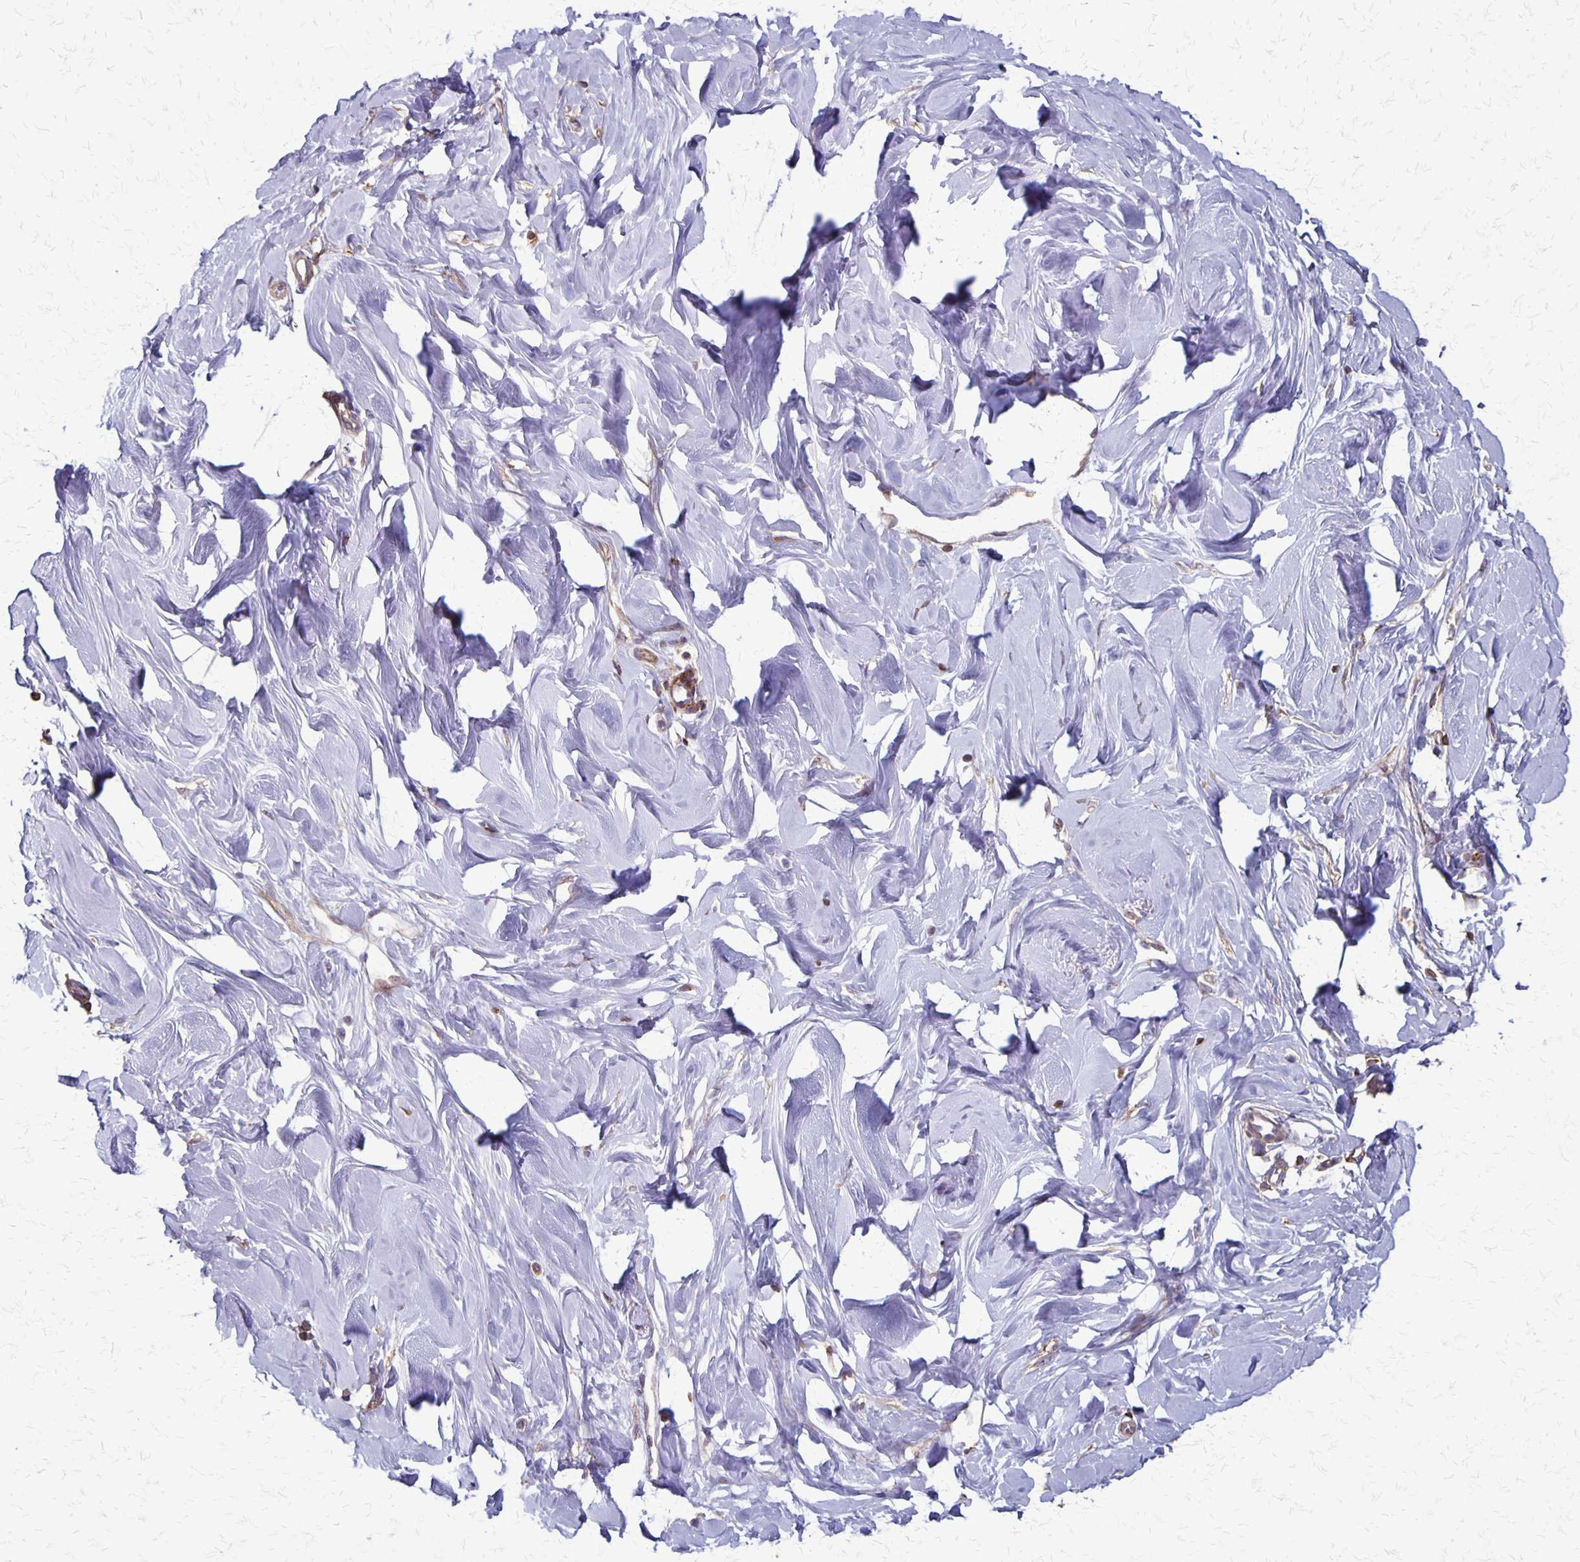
{"staining": {"intensity": "negative", "quantity": "none", "location": "none"}, "tissue": "breast", "cell_type": "Adipocytes", "image_type": "normal", "snomed": [{"axis": "morphology", "description": "Normal tissue, NOS"}, {"axis": "topography", "description": "Breast"}], "caption": "High power microscopy histopathology image of an IHC micrograph of unremarkable breast, revealing no significant expression in adipocytes. Nuclei are stained in blue.", "gene": "SEPTIN5", "patient": {"sex": "female", "age": 27}}